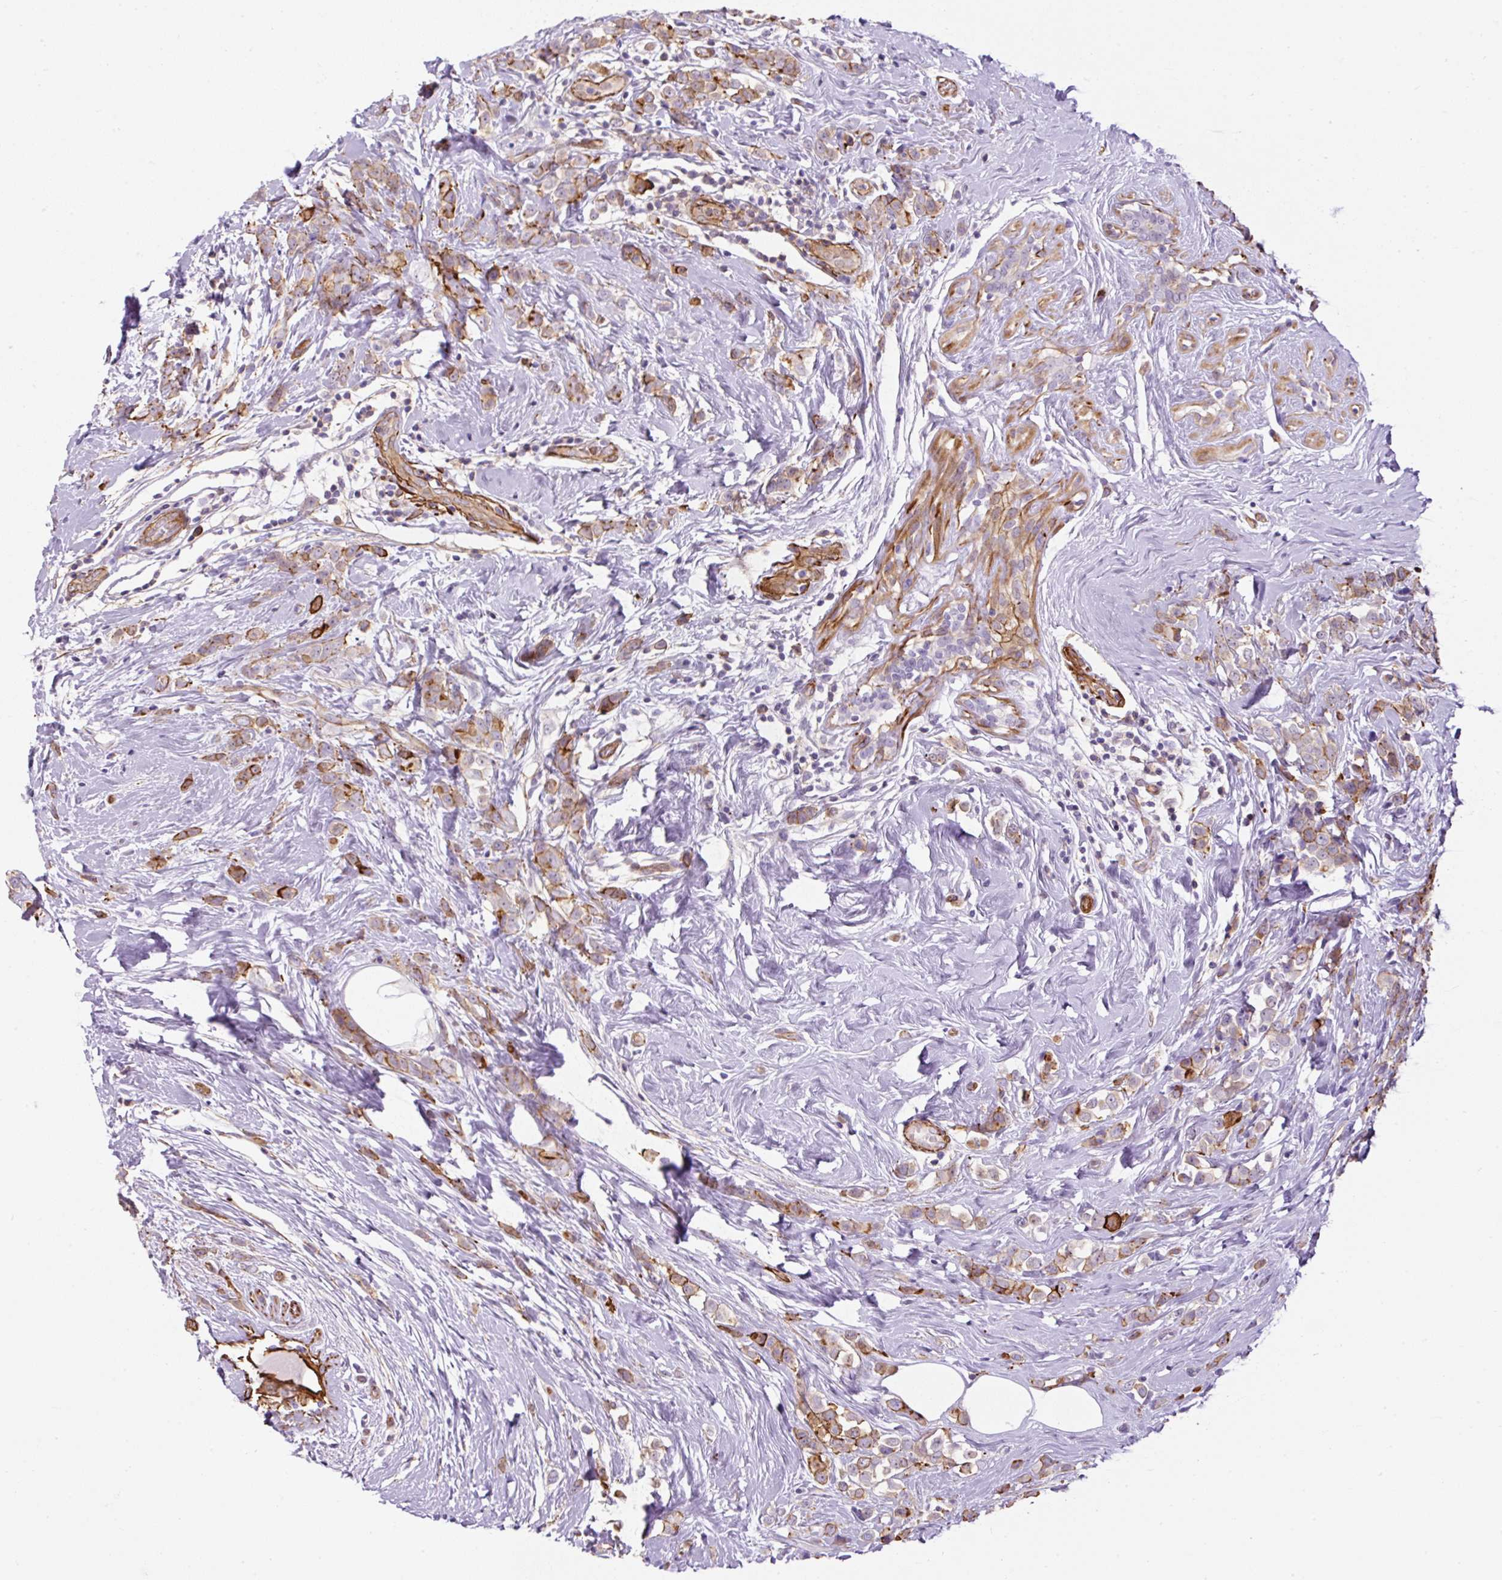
{"staining": {"intensity": "moderate", "quantity": ">75%", "location": "cytoplasmic/membranous"}, "tissue": "breast cancer", "cell_type": "Tumor cells", "image_type": "cancer", "snomed": [{"axis": "morphology", "description": "Duct carcinoma"}, {"axis": "topography", "description": "Breast"}], "caption": "Human breast cancer stained with a protein marker reveals moderate staining in tumor cells.", "gene": "B3GALT5", "patient": {"sex": "female", "age": 80}}